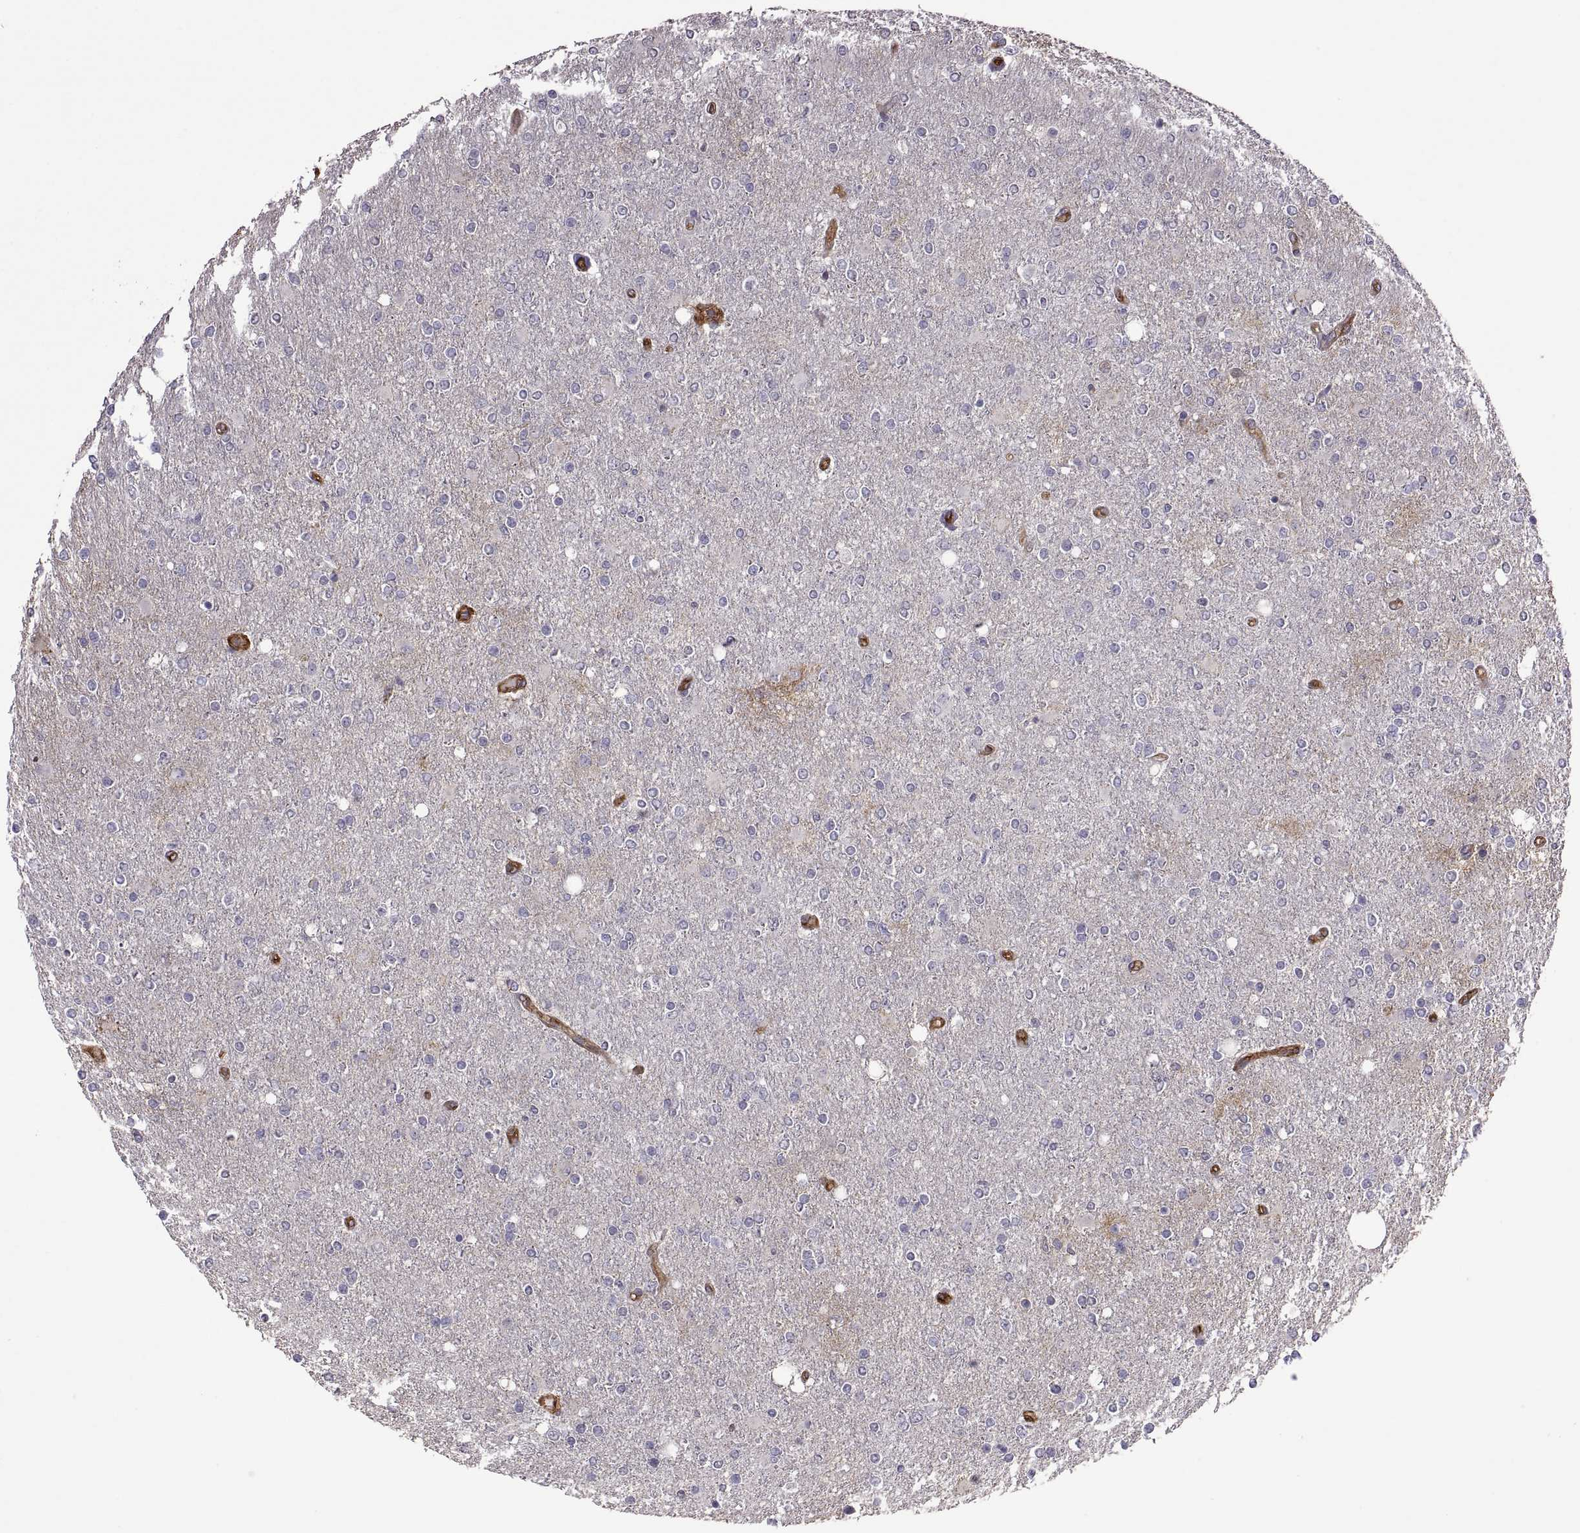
{"staining": {"intensity": "negative", "quantity": "none", "location": "none"}, "tissue": "glioma", "cell_type": "Tumor cells", "image_type": "cancer", "snomed": [{"axis": "morphology", "description": "Glioma, malignant, High grade"}, {"axis": "topography", "description": "Cerebral cortex"}], "caption": "Glioma was stained to show a protein in brown. There is no significant positivity in tumor cells. Nuclei are stained in blue.", "gene": "S100A10", "patient": {"sex": "male", "age": 70}}